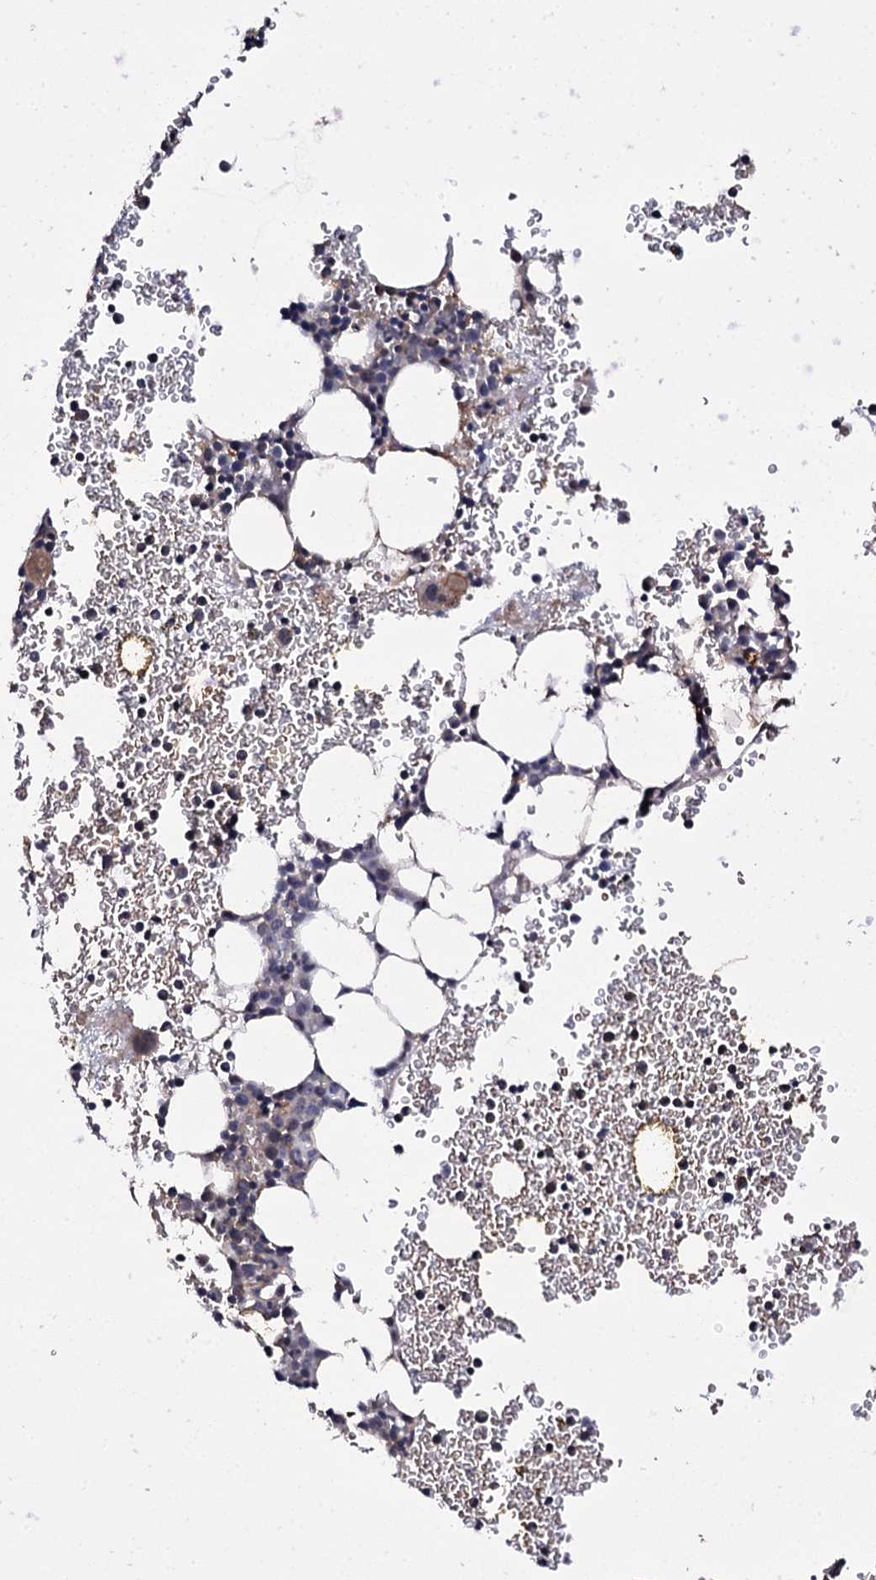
{"staining": {"intensity": "moderate", "quantity": "<25%", "location": "cytoplasmic/membranous"}, "tissue": "bone marrow", "cell_type": "Hematopoietic cells", "image_type": "normal", "snomed": [{"axis": "morphology", "description": "Normal tissue, NOS"}, {"axis": "topography", "description": "Bone marrow"}], "caption": "Immunohistochemistry (IHC) photomicrograph of benign bone marrow: human bone marrow stained using IHC shows low levels of moderate protein expression localized specifically in the cytoplasmic/membranous of hematopoietic cells, appearing as a cytoplasmic/membranous brown color.", "gene": "GTPBP4", "patient": {"sex": "female", "age": 76}}